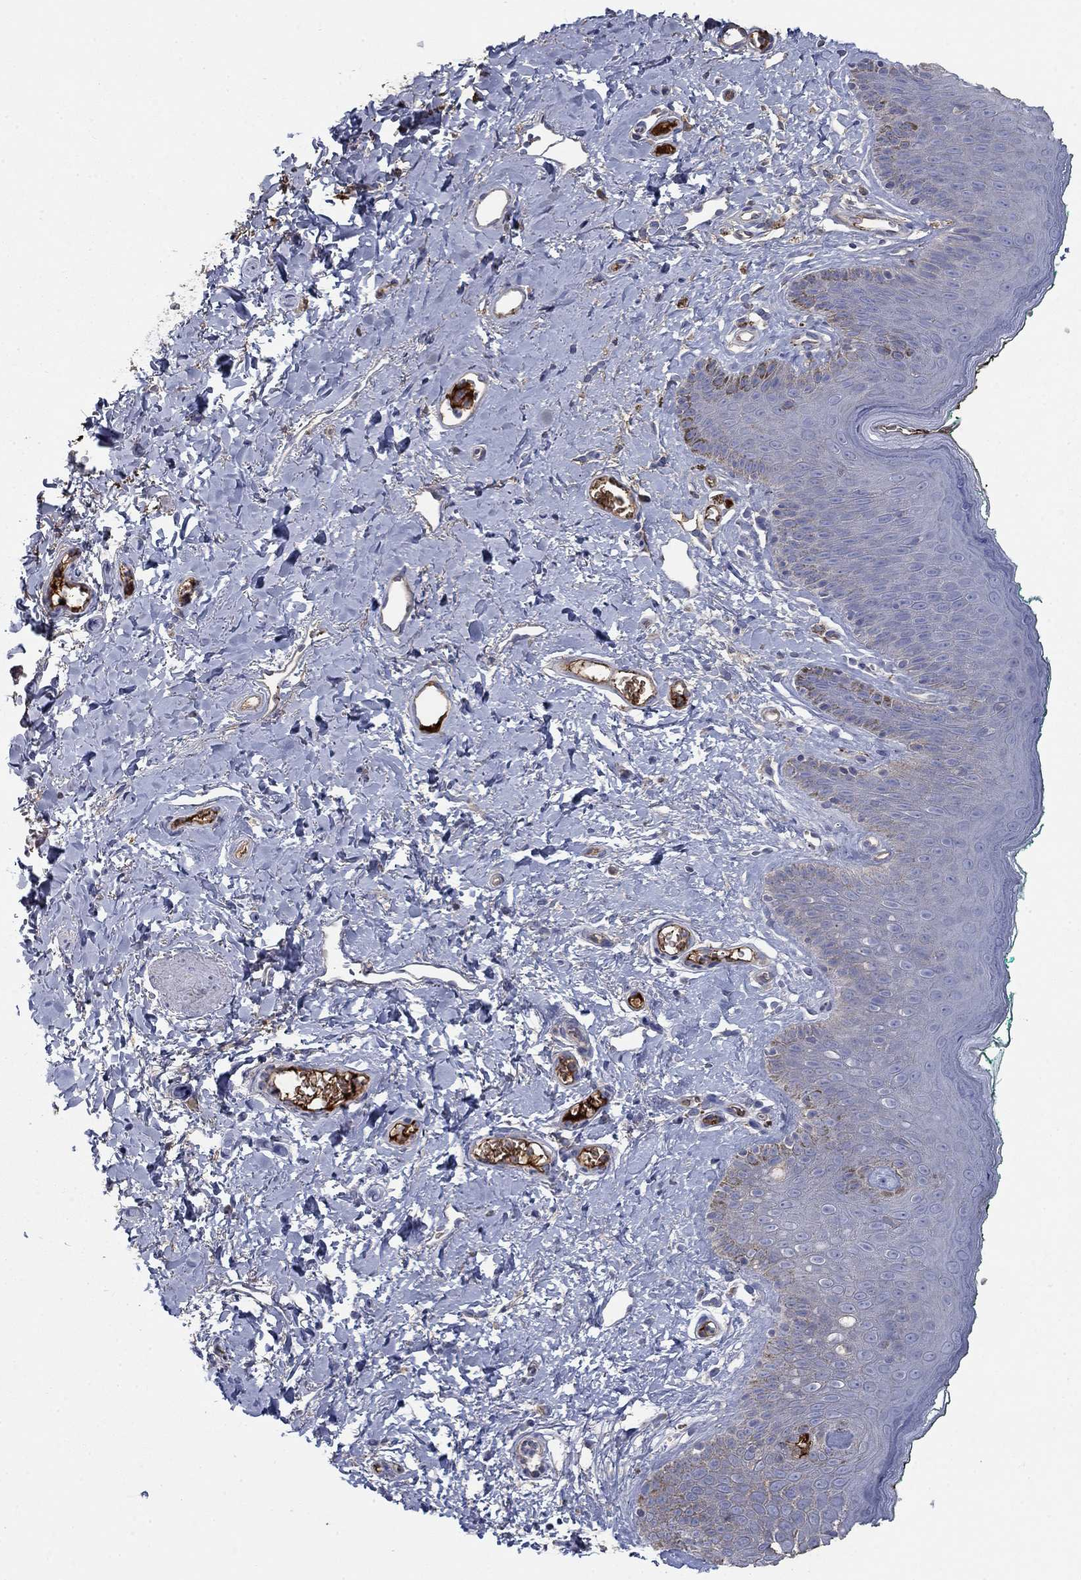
{"staining": {"intensity": "moderate", "quantity": "<25%", "location": "cytoplasmic/membranous"}, "tissue": "skin", "cell_type": "Epidermal cells", "image_type": "normal", "snomed": [{"axis": "morphology", "description": "Normal tissue, NOS"}, {"axis": "topography", "description": "Vulva"}], "caption": "Human skin stained for a protein (brown) reveals moderate cytoplasmic/membranous positive positivity in approximately <25% of epidermal cells.", "gene": "APOC3", "patient": {"sex": "female", "age": 66}}